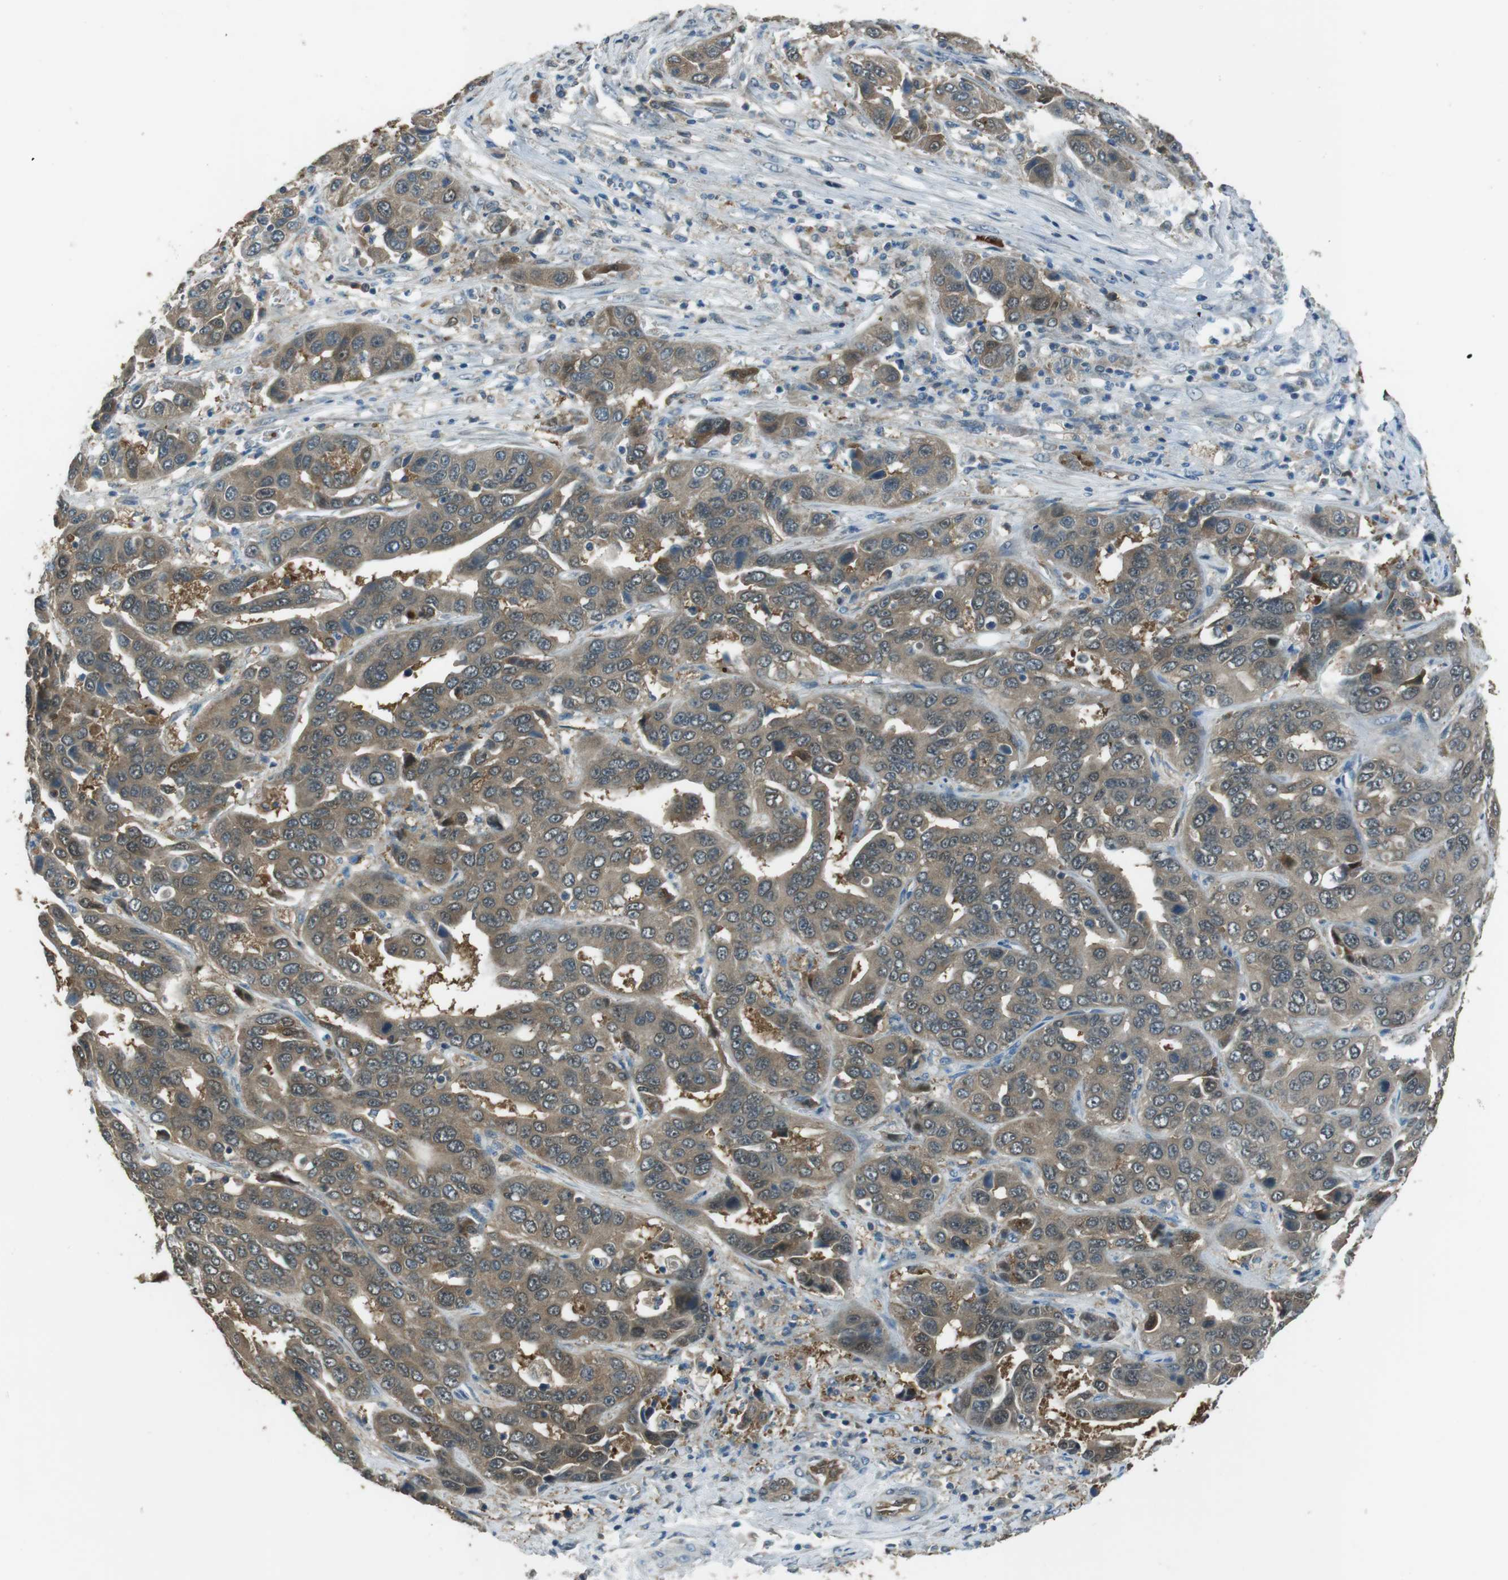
{"staining": {"intensity": "weak", "quantity": ">75%", "location": "cytoplasmic/membranous"}, "tissue": "liver cancer", "cell_type": "Tumor cells", "image_type": "cancer", "snomed": [{"axis": "morphology", "description": "Cholangiocarcinoma"}, {"axis": "topography", "description": "Liver"}], "caption": "A micrograph of human cholangiocarcinoma (liver) stained for a protein demonstrates weak cytoplasmic/membranous brown staining in tumor cells.", "gene": "MFAP3", "patient": {"sex": "female", "age": 52}}